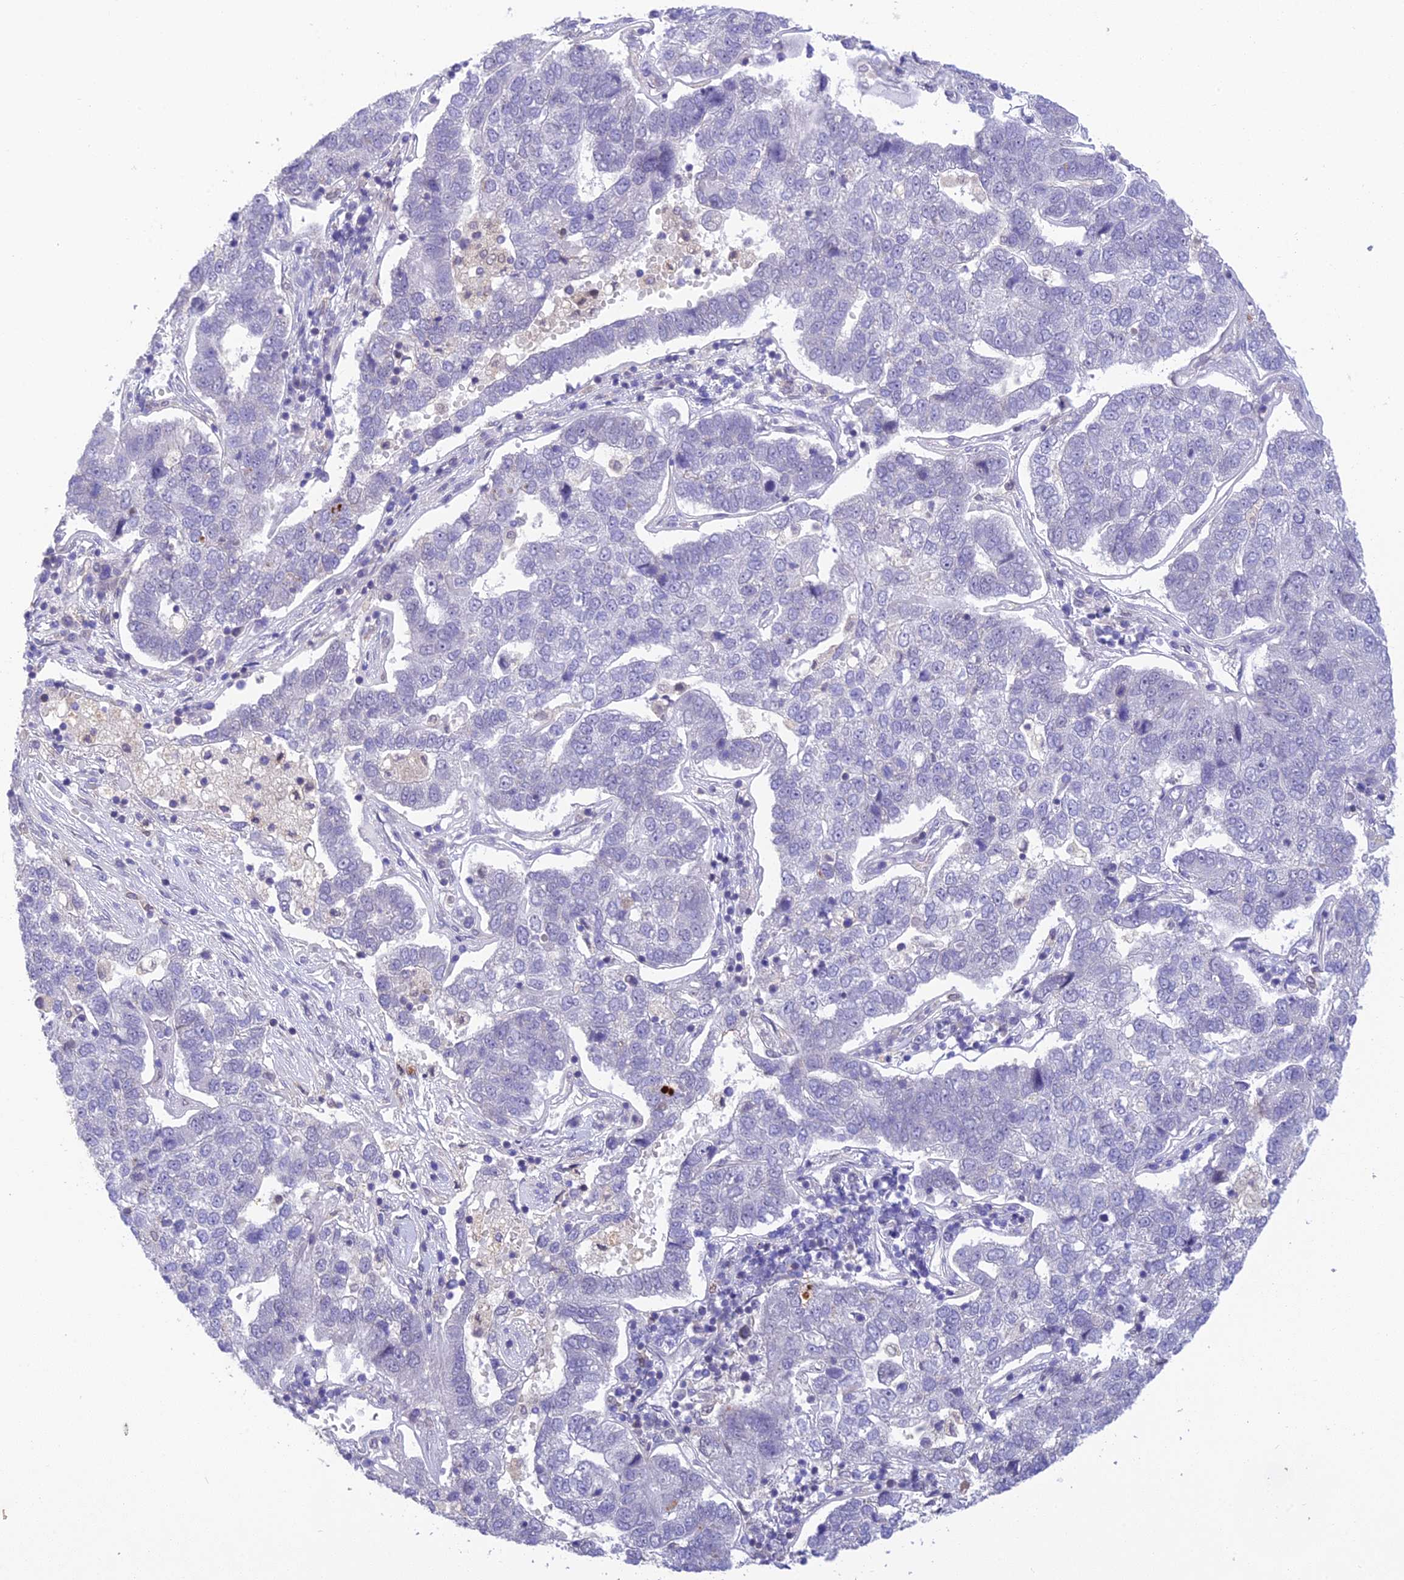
{"staining": {"intensity": "negative", "quantity": "none", "location": "none"}, "tissue": "pancreatic cancer", "cell_type": "Tumor cells", "image_type": "cancer", "snomed": [{"axis": "morphology", "description": "Adenocarcinoma, NOS"}, {"axis": "topography", "description": "Pancreas"}], "caption": "Micrograph shows no significant protein expression in tumor cells of adenocarcinoma (pancreatic). (Stains: DAB (3,3'-diaminobenzidine) IHC with hematoxylin counter stain, Microscopy: brightfield microscopy at high magnification).", "gene": "BMT2", "patient": {"sex": "female", "age": 61}}